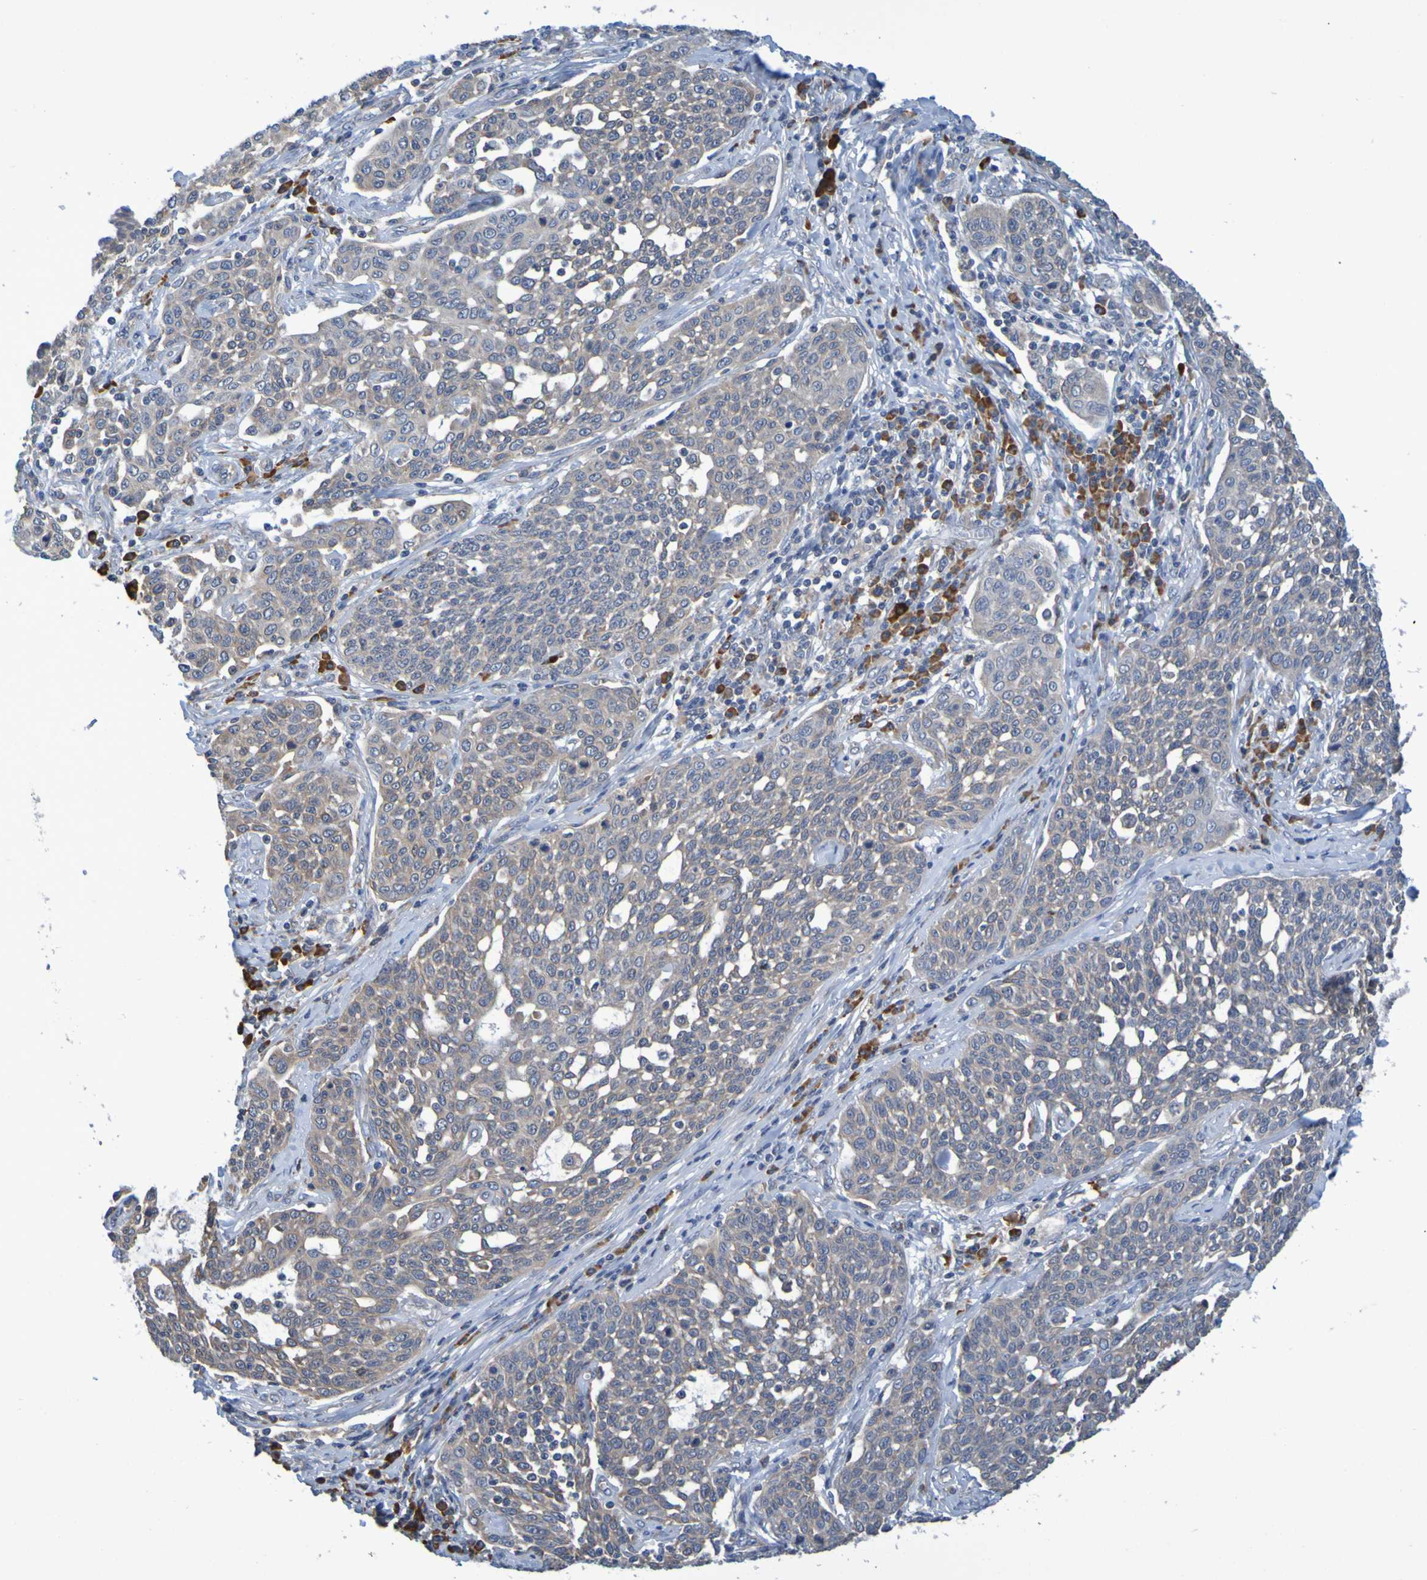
{"staining": {"intensity": "weak", "quantity": ">75%", "location": "cytoplasmic/membranous"}, "tissue": "cervical cancer", "cell_type": "Tumor cells", "image_type": "cancer", "snomed": [{"axis": "morphology", "description": "Squamous cell carcinoma, NOS"}, {"axis": "topography", "description": "Cervix"}], "caption": "IHC (DAB) staining of human cervical cancer demonstrates weak cytoplasmic/membranous protein staining in approximately >75% of tumor cells. (Brightfield microscopy of DAB IHC at high magnification).", "gene": "CLDN18", "patient": {"sex": "female", "age": 34}}